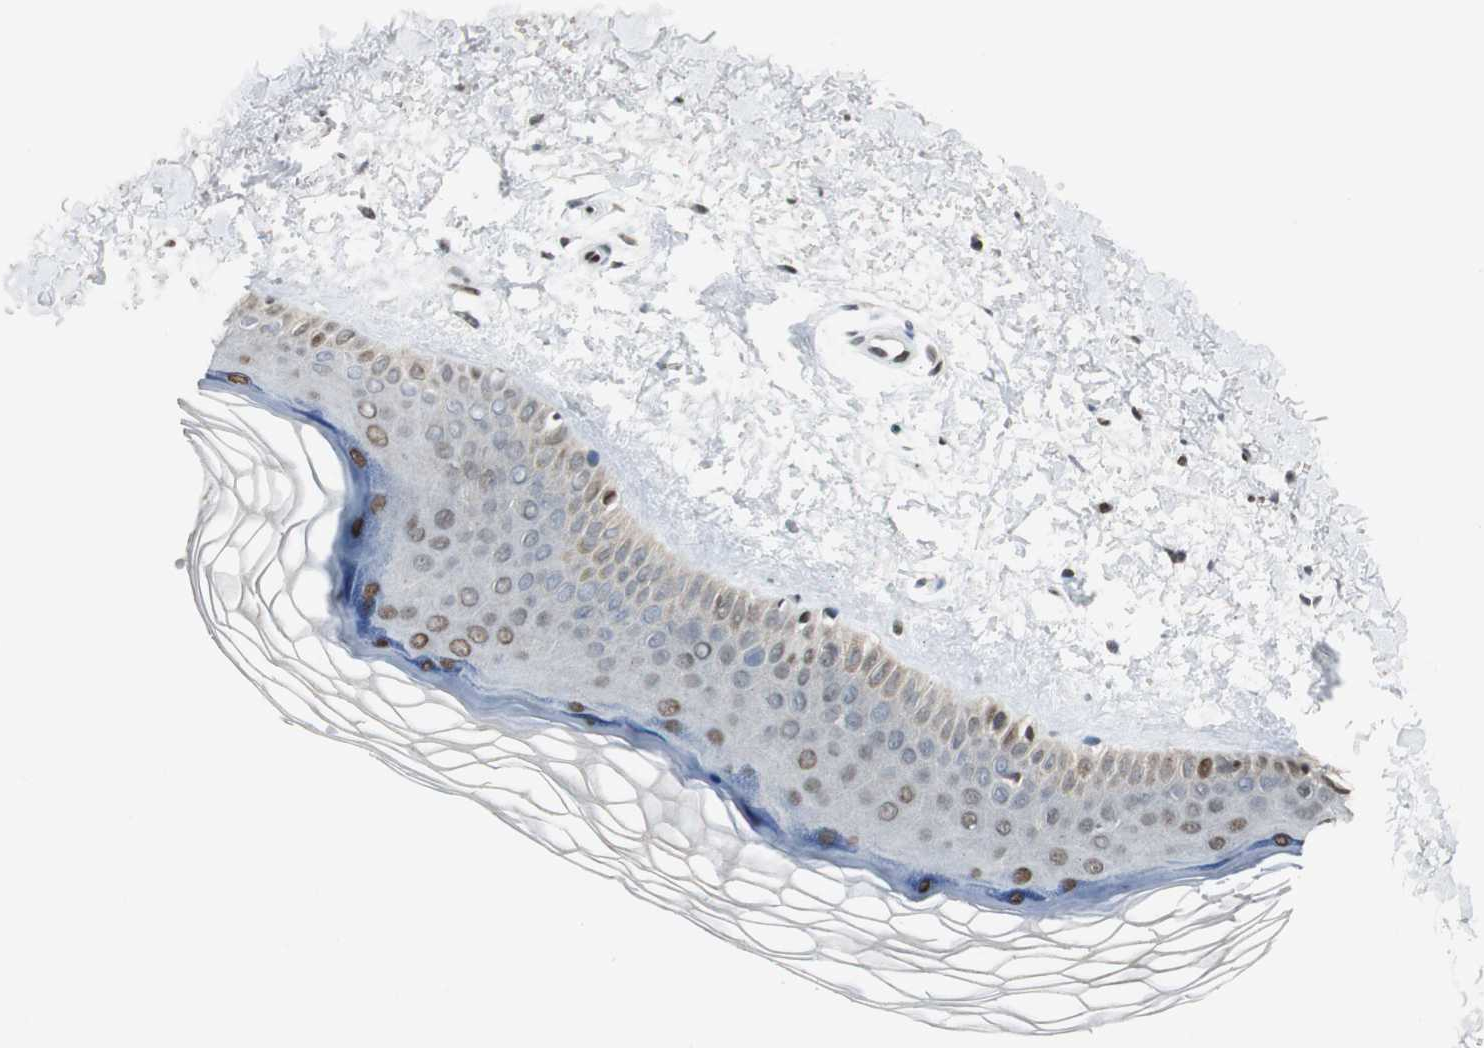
{"staining": {"intensity": "moderate", "quantity": ">75%", "location": "nuclear"}, "tissue": "skin", "cell_type": "Fibroblasts", "image_type": "normal", "snomed": [{"axis": "morphology", "description": "Normal tissue, NOS"}, {"axis": "topography", "description": "Skin"}], "caption": "Immunohistochemistry micrograph of normal skin: human skin stained using immunohistochemistry (IHC) shows medium levels of moderate protein expression localized specifically in the nuclear of fibroblasts, appearing as a nuclear brown color.", "gene": "AJUBA", "patient": {"sex": "female", "age": 19}}